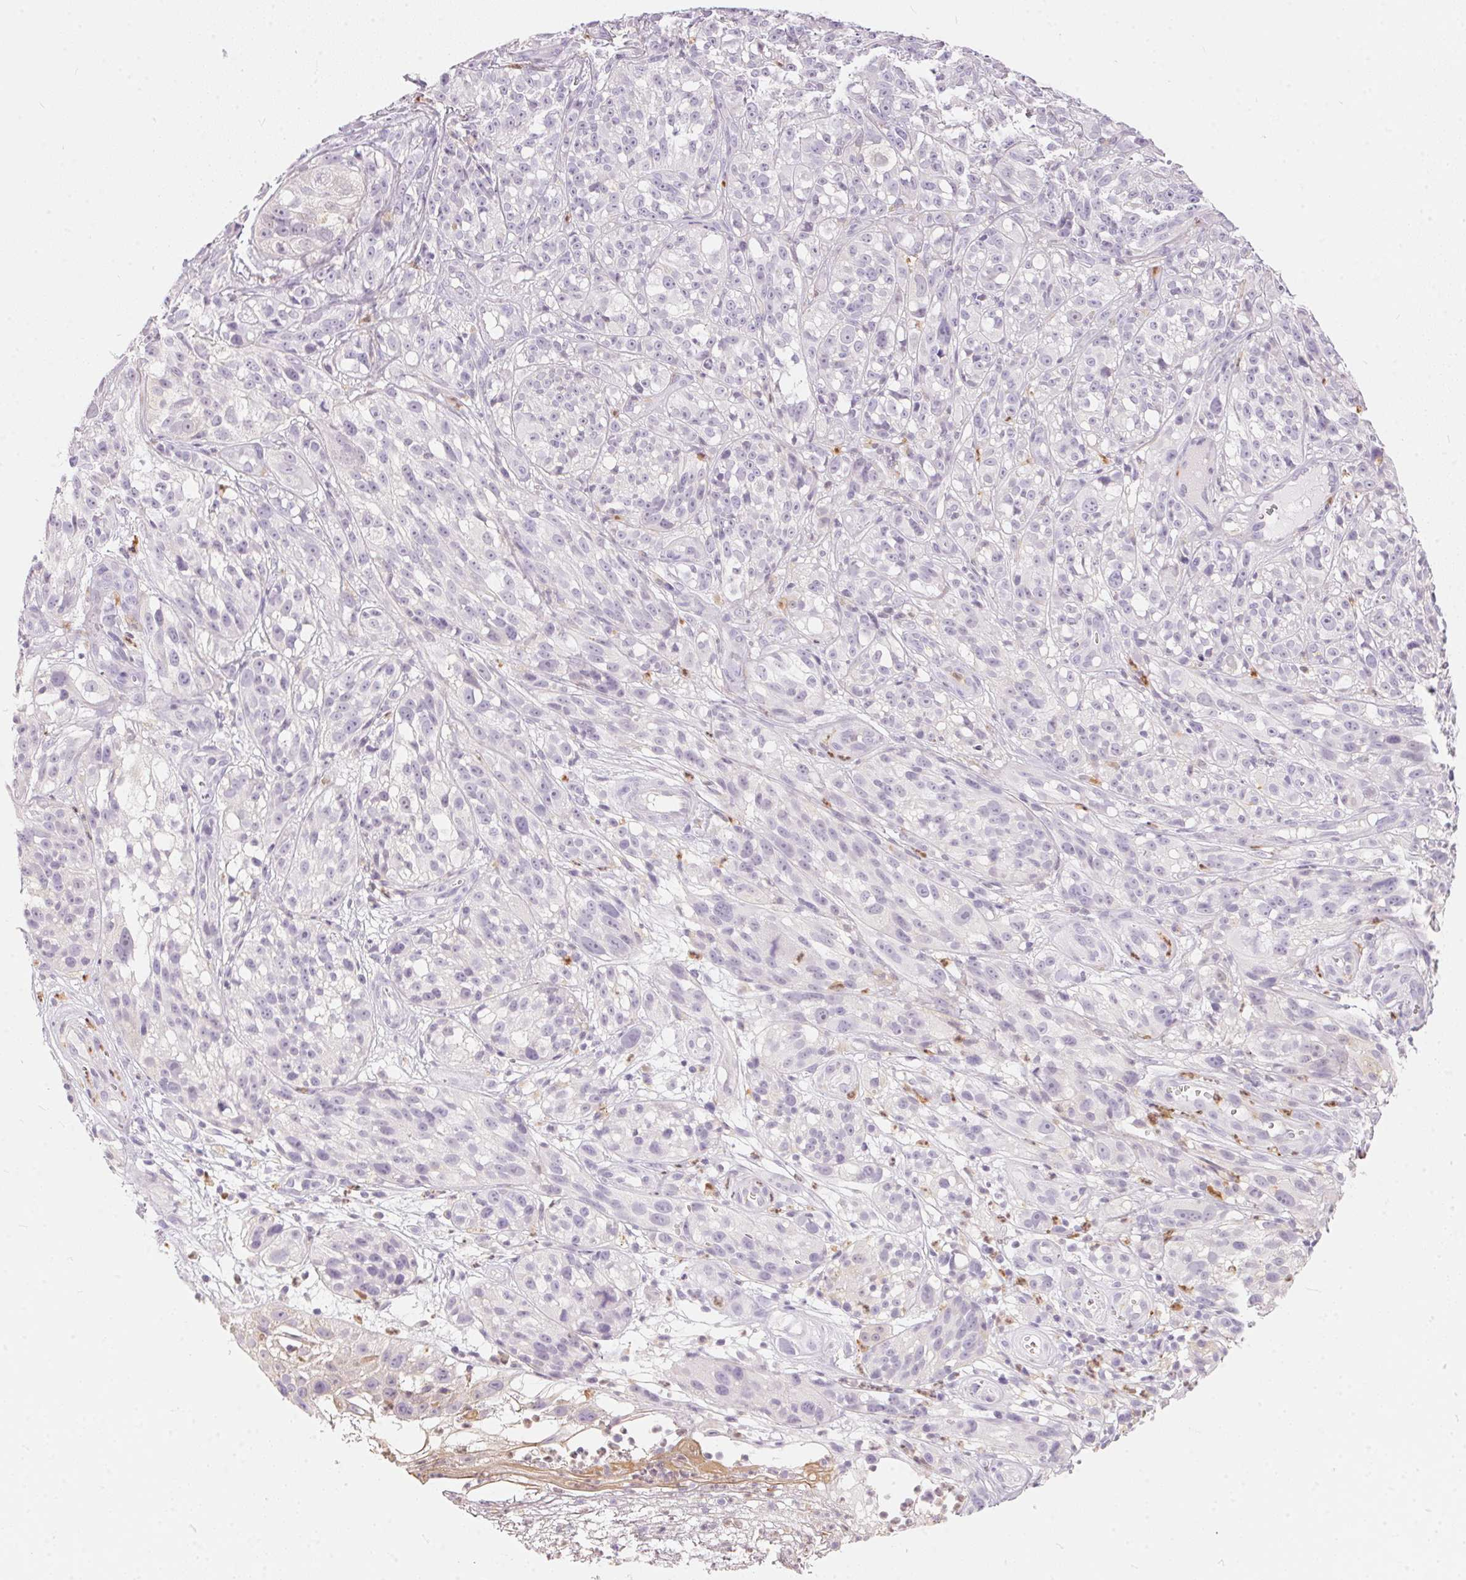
{"staining": {"intensity": "negative", "quantity": "none", "location": "none"}, "tissue": "melanoma", "cell_type": "Tumor cells", "image_type": "cancer", "snomed": [{"axis": "morphology", "description": "Malignant melanoma, NOS"}, {"axis": "topography", "description": "Skin"}], "caption": "DAB (3,3'-diaminobenzidine) immunohistochemical staining of human malignant melanoma reveals no significant positivity in tumor cells.", "gene": "SERPINB1", "patient": {"sex": "female", "age": 85}}